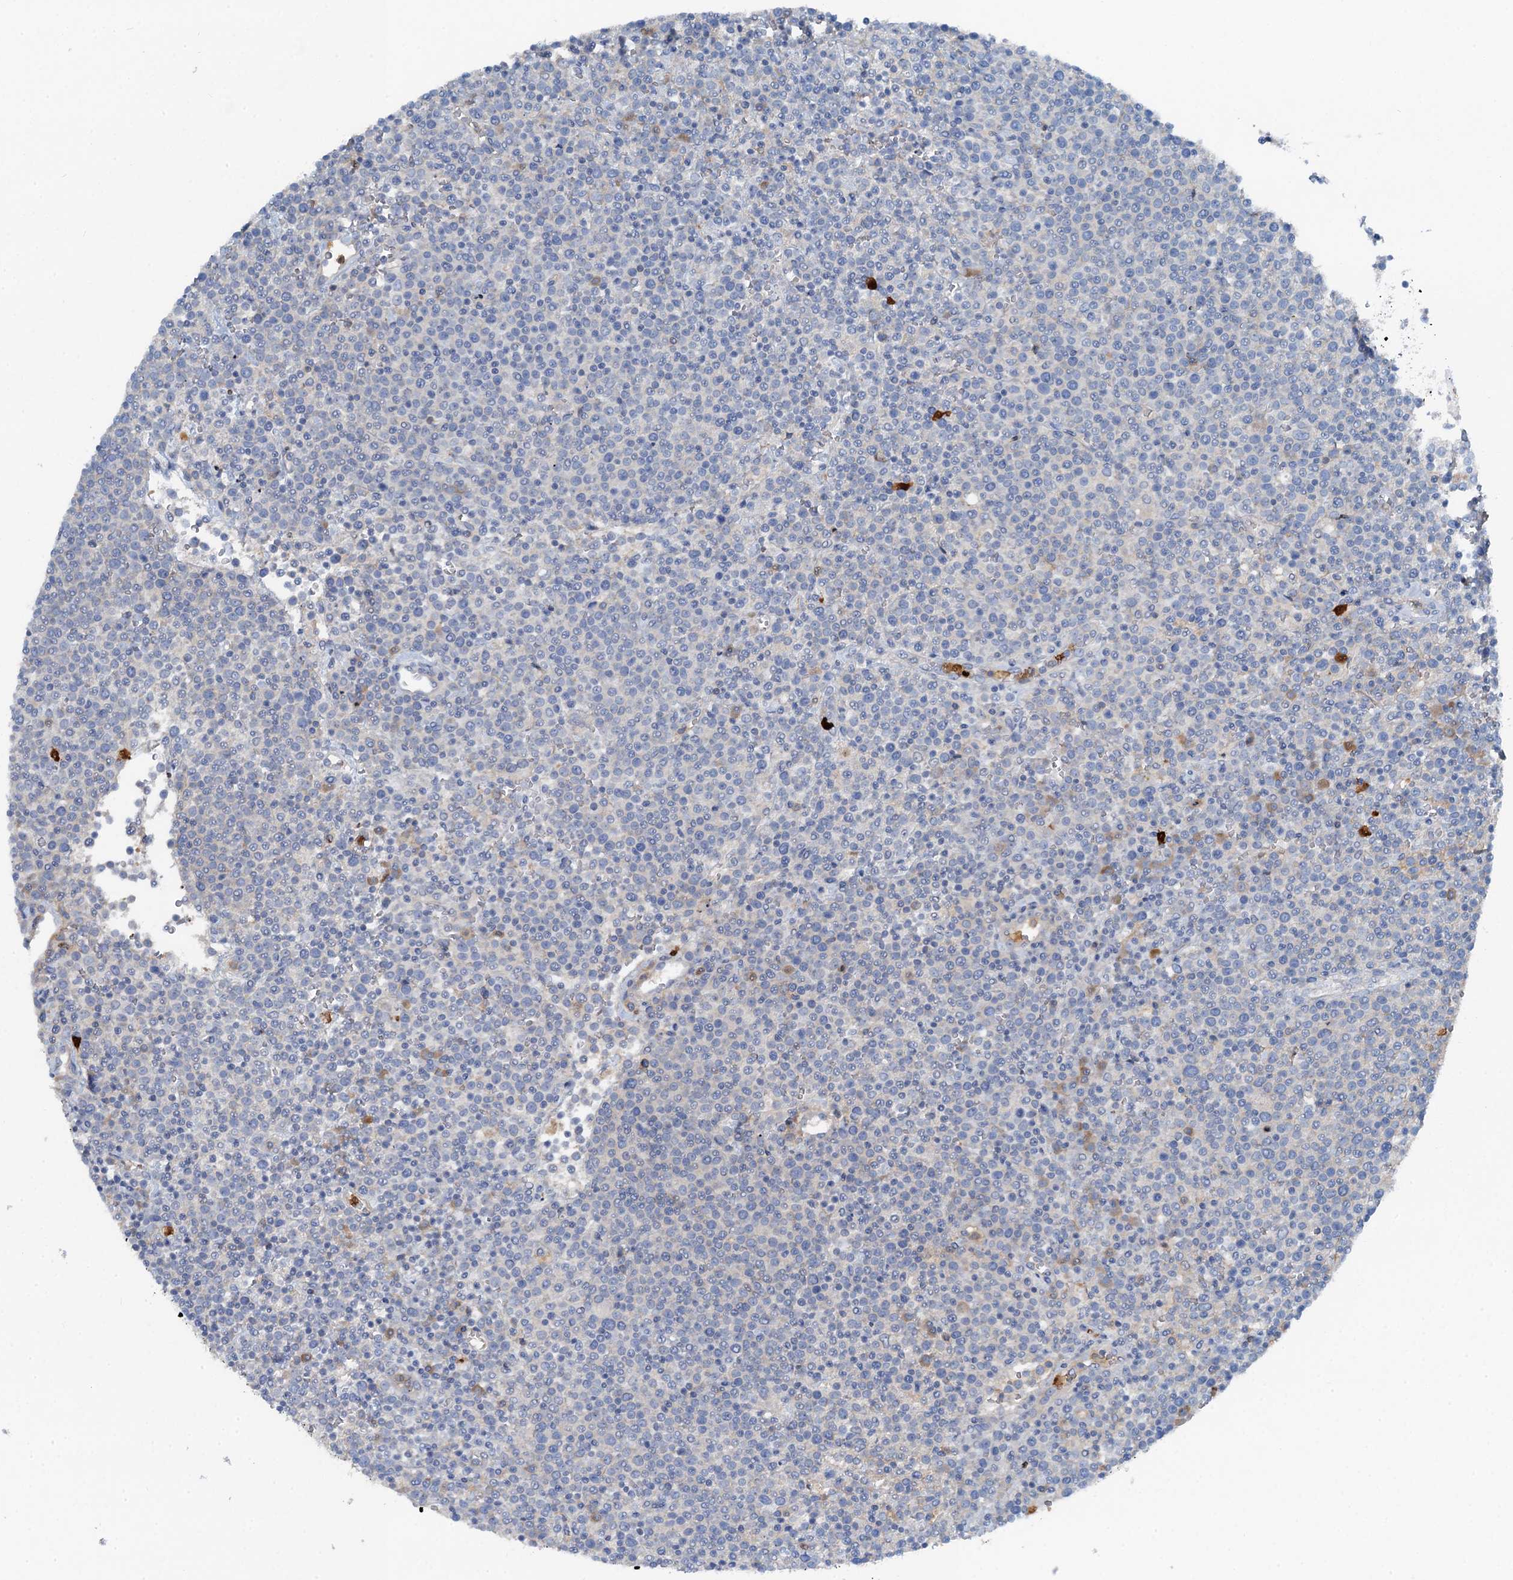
{"staining": {"intensity": "negative", "quantity": "none", "location": "none"}, "tissue": "lymphoma", "cell_type": "Tumor cells", "image_type": "cancer", "snomed": [{"axis": "morphology", "description": "Malignant lymphoma, non-Hodgkin's type, High grade"}, {"axis": "topography", "description": "Lymph node"}], "caption": "This is a micrograph of IHC staining of high-grade malignant lymphoma, non-Hodgkin's type, which shows no positivity in tumor cells.", "gene": "OTOA", "patient": {"sex": "male", "age": 61}}